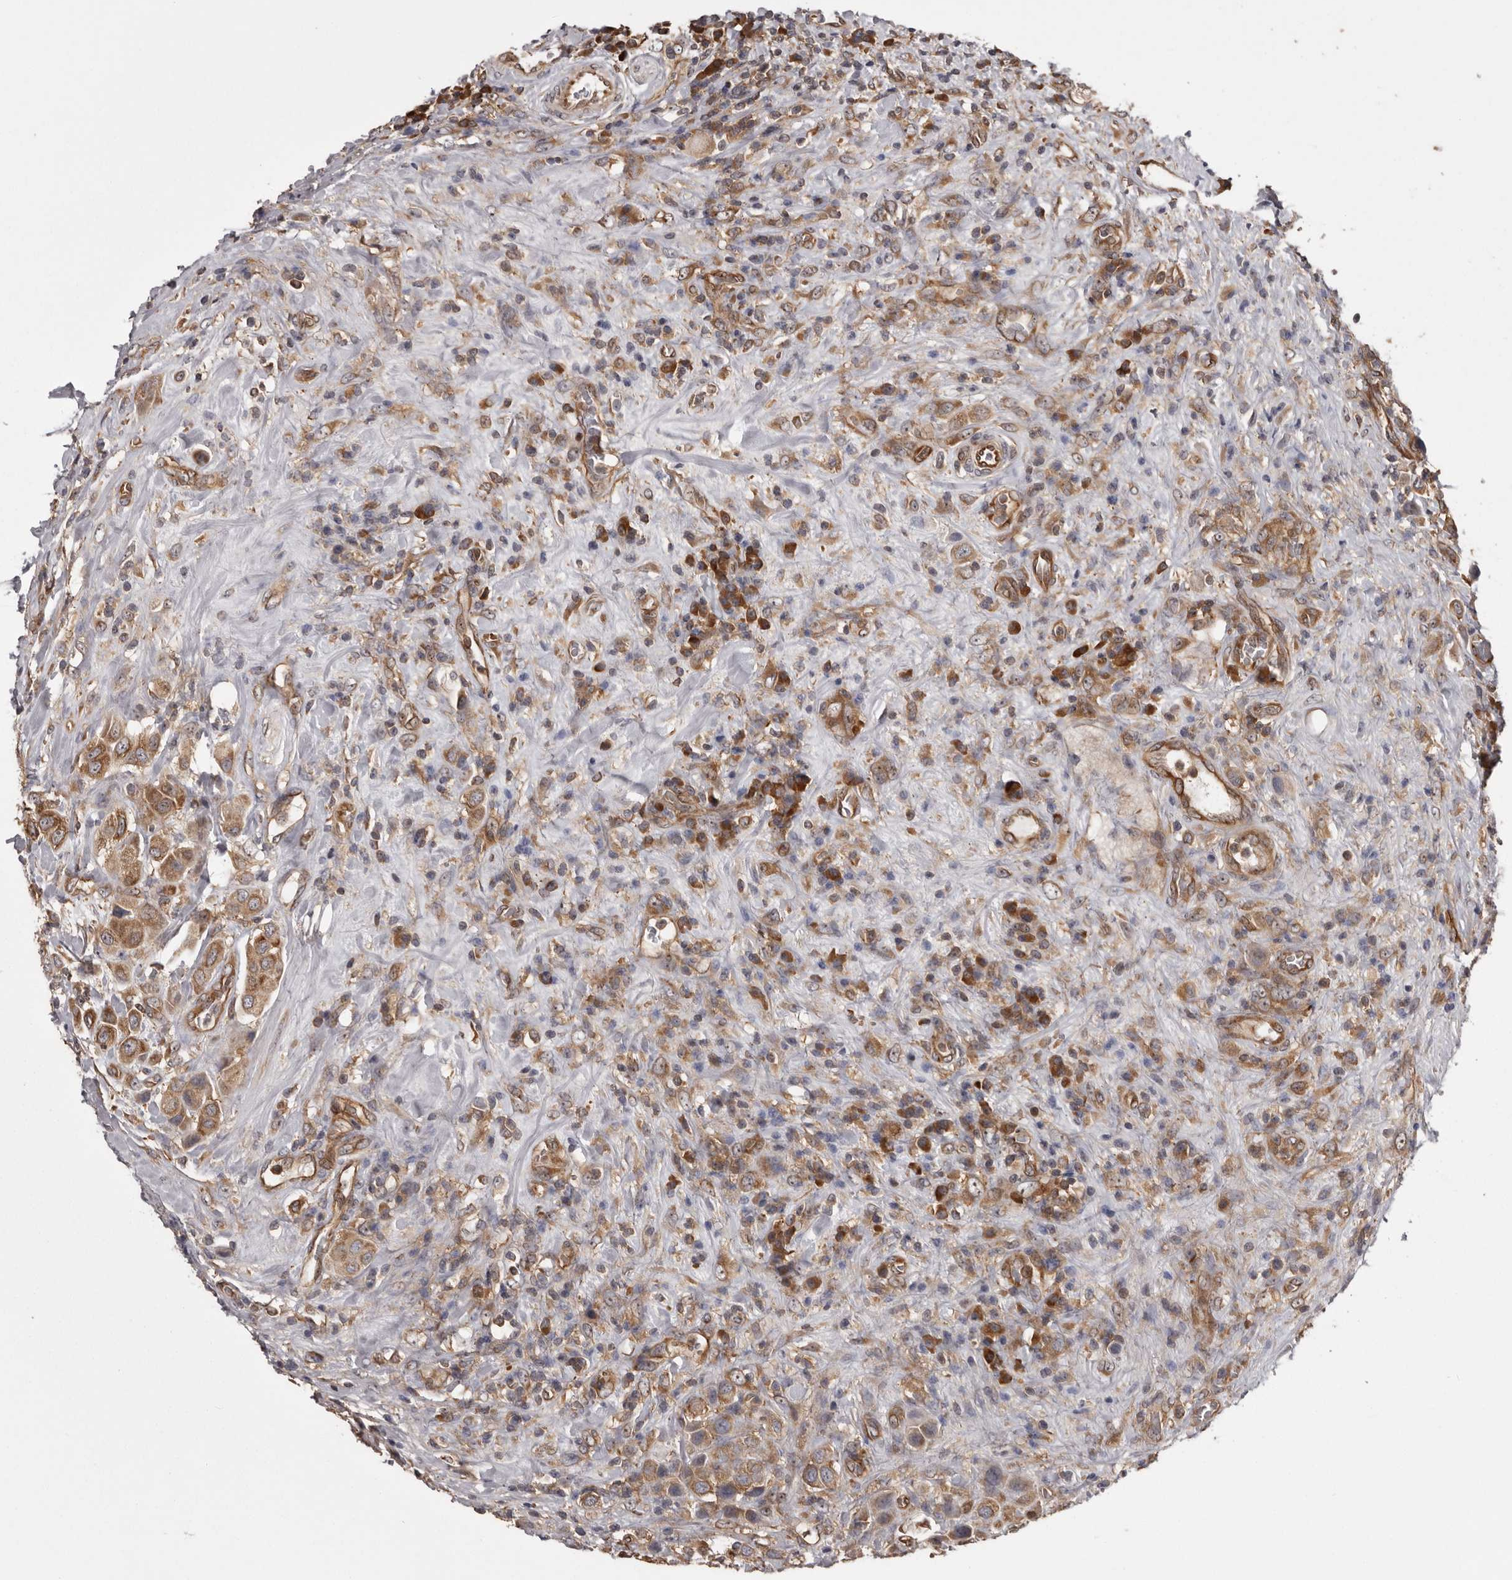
{"staining": {"intensity": "moderate", "quantity": ">75%", "location": "cytoplasmic/membranous"}, "tissue": "urothelial cancer", "cell_type": "Tumor cells", "image_type": "cancer", "snomed": [{"axis": "morphology", "description": "Urothelial carcinoma, High grade"}, {"axis": "topography", "description": "Urinary bladder"}], "caption": "Urothelial carcinoma (high-grade) stained for a protein (brown) demonstrates moderate cytoplasmic/membranous positive positivity in approximately >75% of tumor cells.", "gene": "DARS1", "patient": {"sex": "male", "age": 50}}